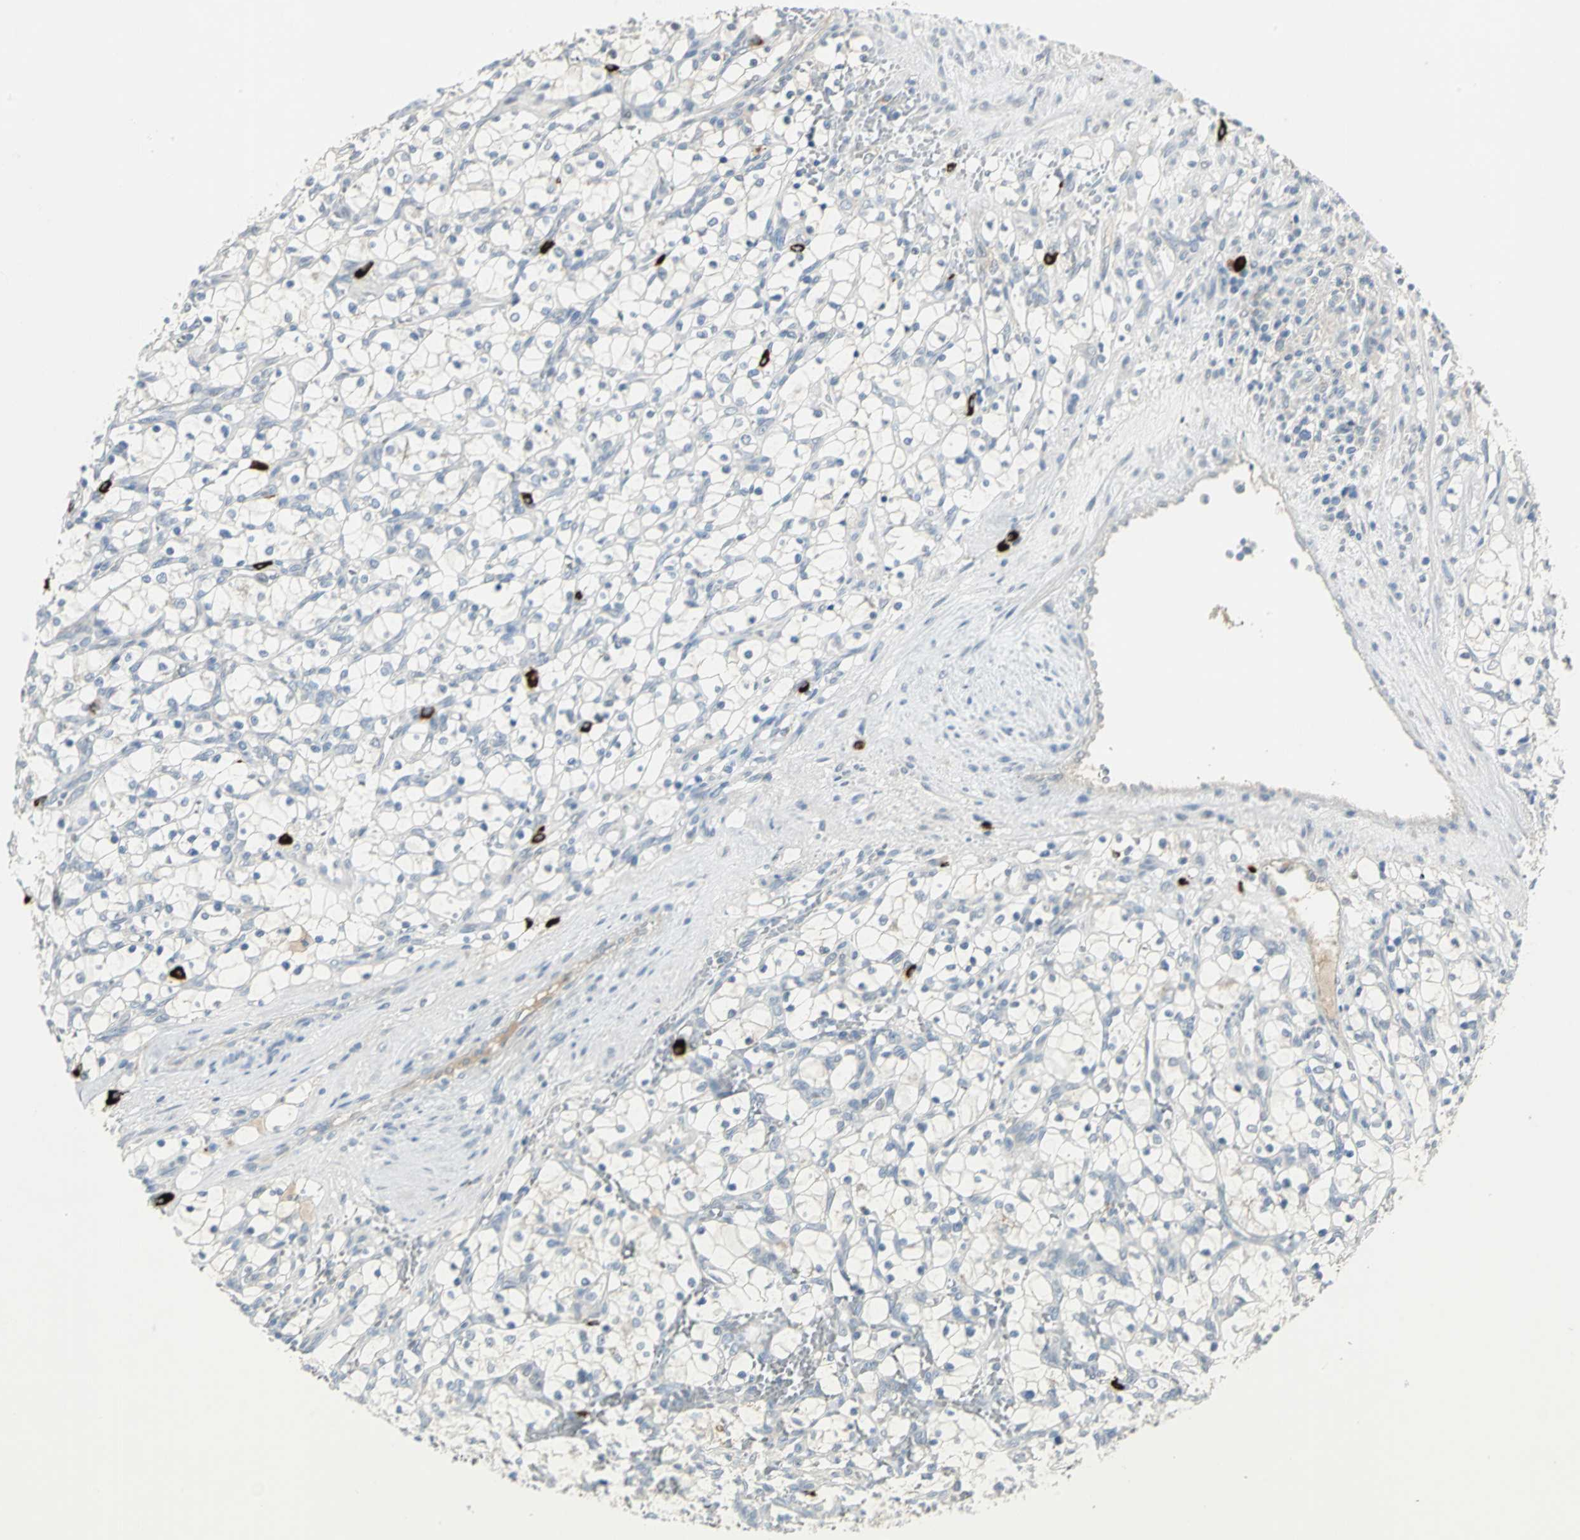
{"staining": {"intensity": "negative", "quantity": "none", "location": "none"}, "tissue": "renal cancer", "cell_type": "Tumor cells", "image_type": "cancer", "snomed": [{"axis": "morphology", "description": "Adenocarcinoma, NOS"}, {"axis": "topography", "description": "Kidney"}], "caption": "High magnification brightfield microscopy of adenocarcinoma (renal) stained with DAB (brown) and counterstained with hematoxylin (blue): tumor cells show no significant expression. (Brightfield microscopy of DAB immunohistochemistry at high magnification).", "gene": "PROC", "patient": {"sex": "female", "age": 69}}